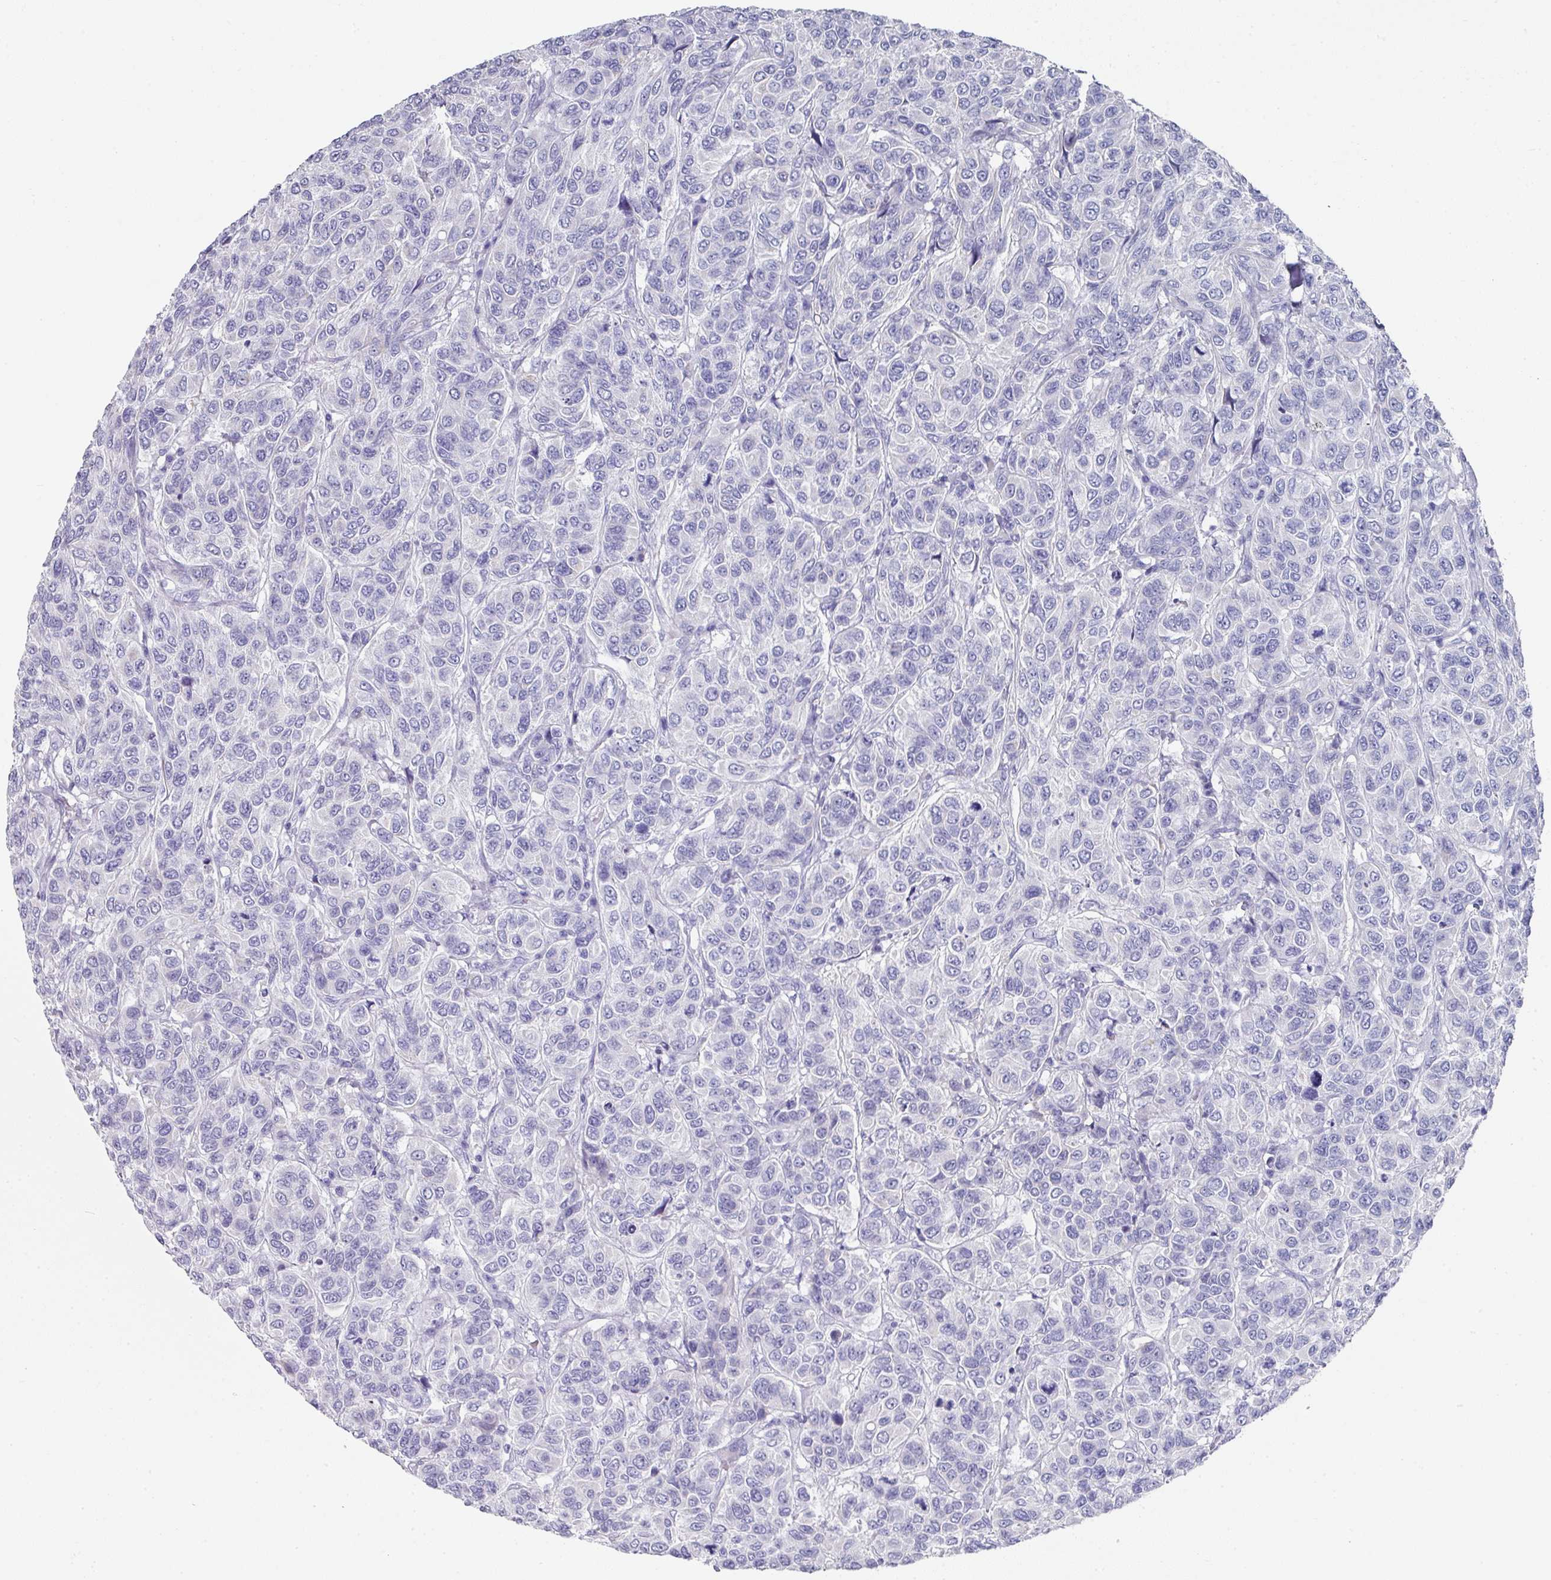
{"staining": {"intensity": "negative", "quantity": "none", "location": "none"}, "tissue": "breast cancer", "cell_type": "Tumor cells", "image_type": "cancer", "snomed": [{"axis": "morphology", "description": "Duct carcinoma"}, {"axis": "topography", "description": "Breast"}], "caption": "This is a micrograph of immunohistochemistry staining of invasive ductal carcinoma (breast), which shows no staining in tumor cells. Brightfield microscopy of immunohistochemistry (IHC) stained with DAB (3,3'-diaminobenzidine) (brown) and hematoxylin (blue), captured at high magnification.", "gene": "SETBP1", "patient": {"sex": "female", "age": 55}}